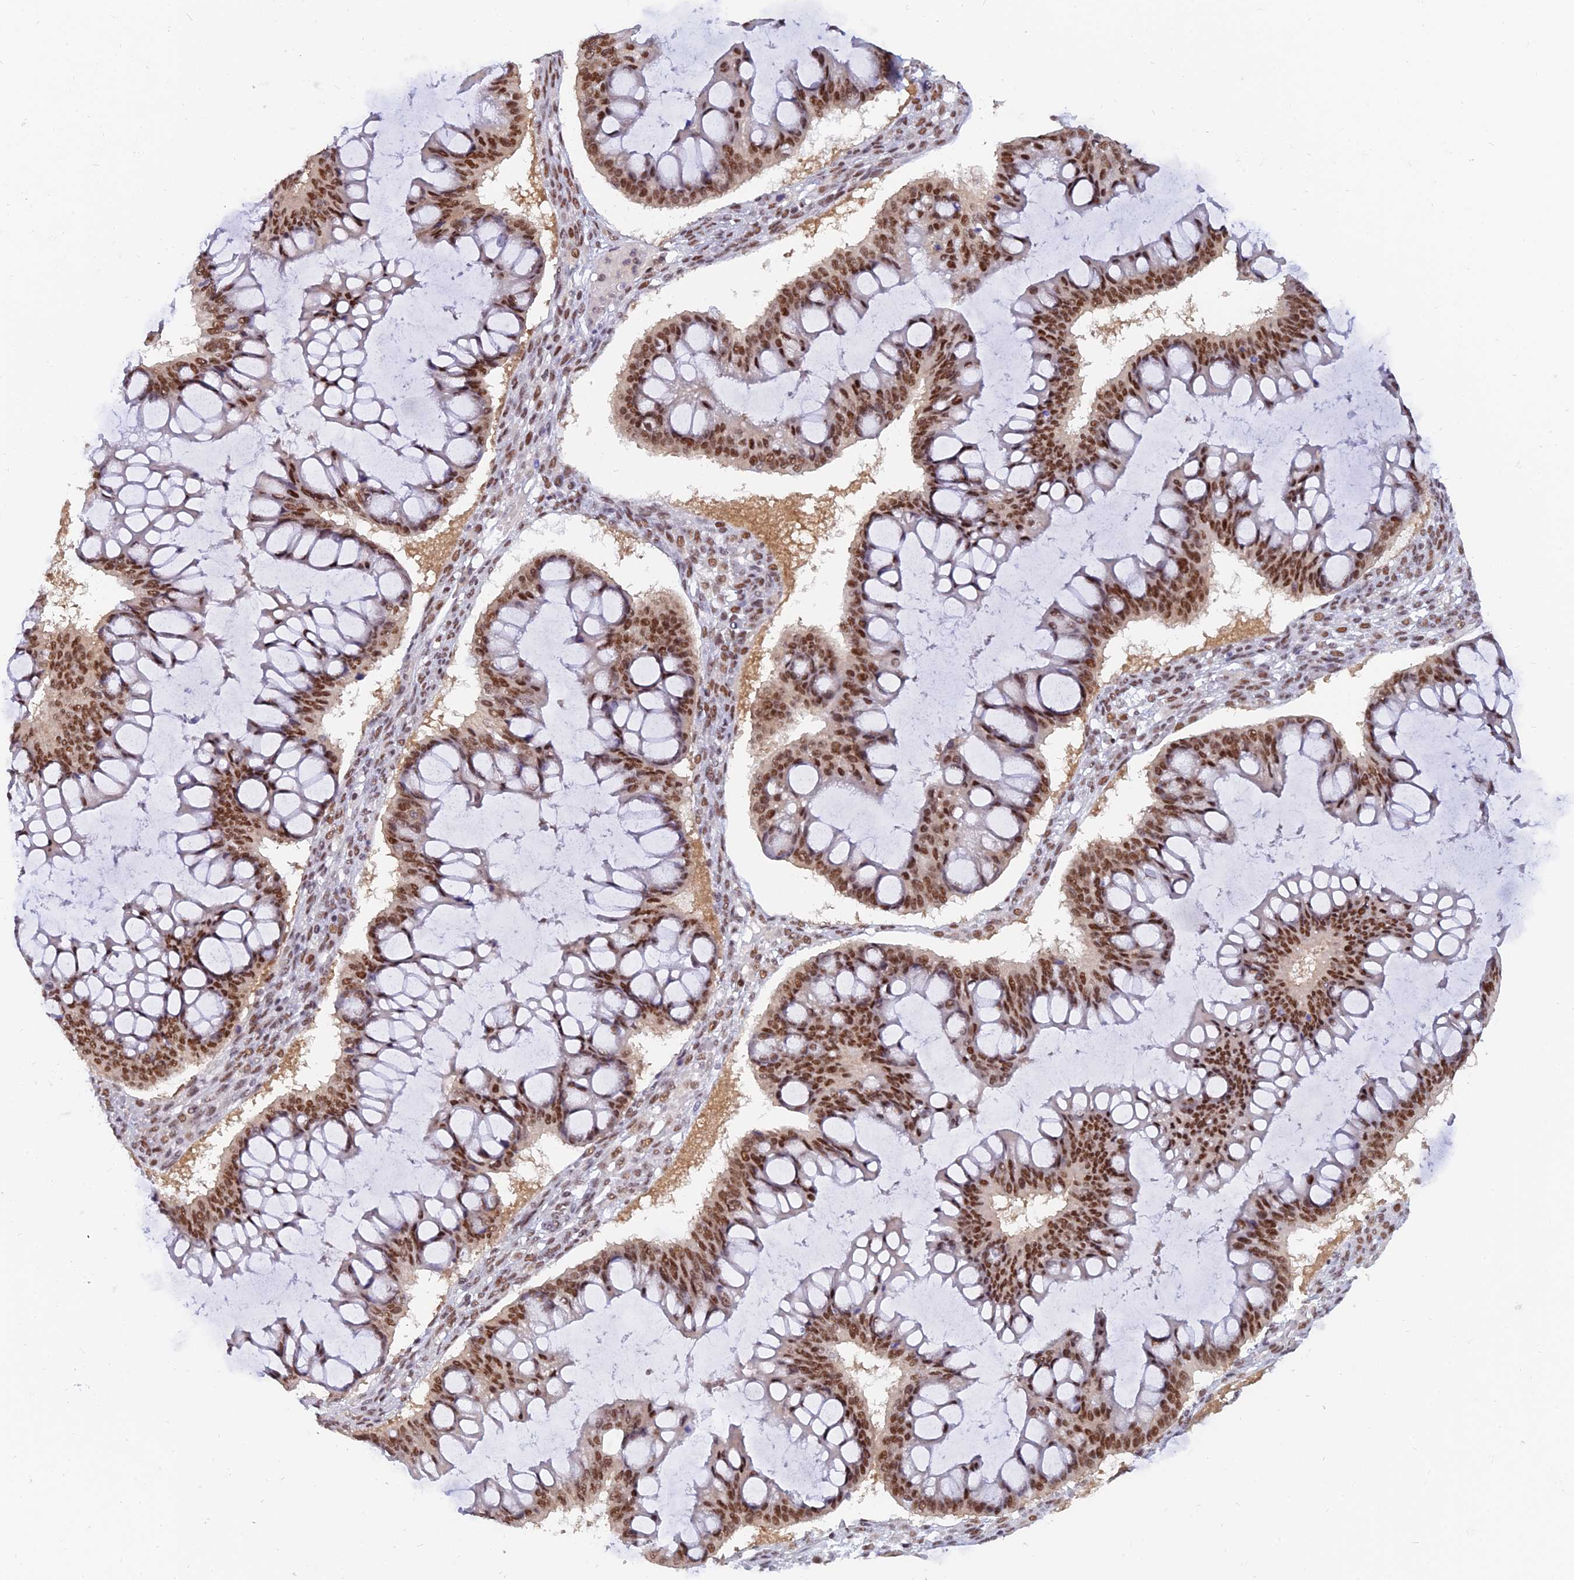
{"staining": {"intensity": "moderate", "quantity": ">75%", "location": "nuclear"}, "tissue": "ovarian cancer", "cell_type": "Tumor cells", "image_type": "cancer", "snomed": [{"axis": "morphology", "description": "Cystadenocarcinoma, mucinous, NOS"}, {"axis": "topography", "description": "Ovary"}], "caption": "IHC histopathology image of mucinous cystadenocarcinoma (ovarian) stained for a protein (brown), which reveals medium levels of moderate nuclear positivity in approximately >75% of tumor cells.", "gene": "DPY30", "patient": {"sex": "female", "age": 73}}